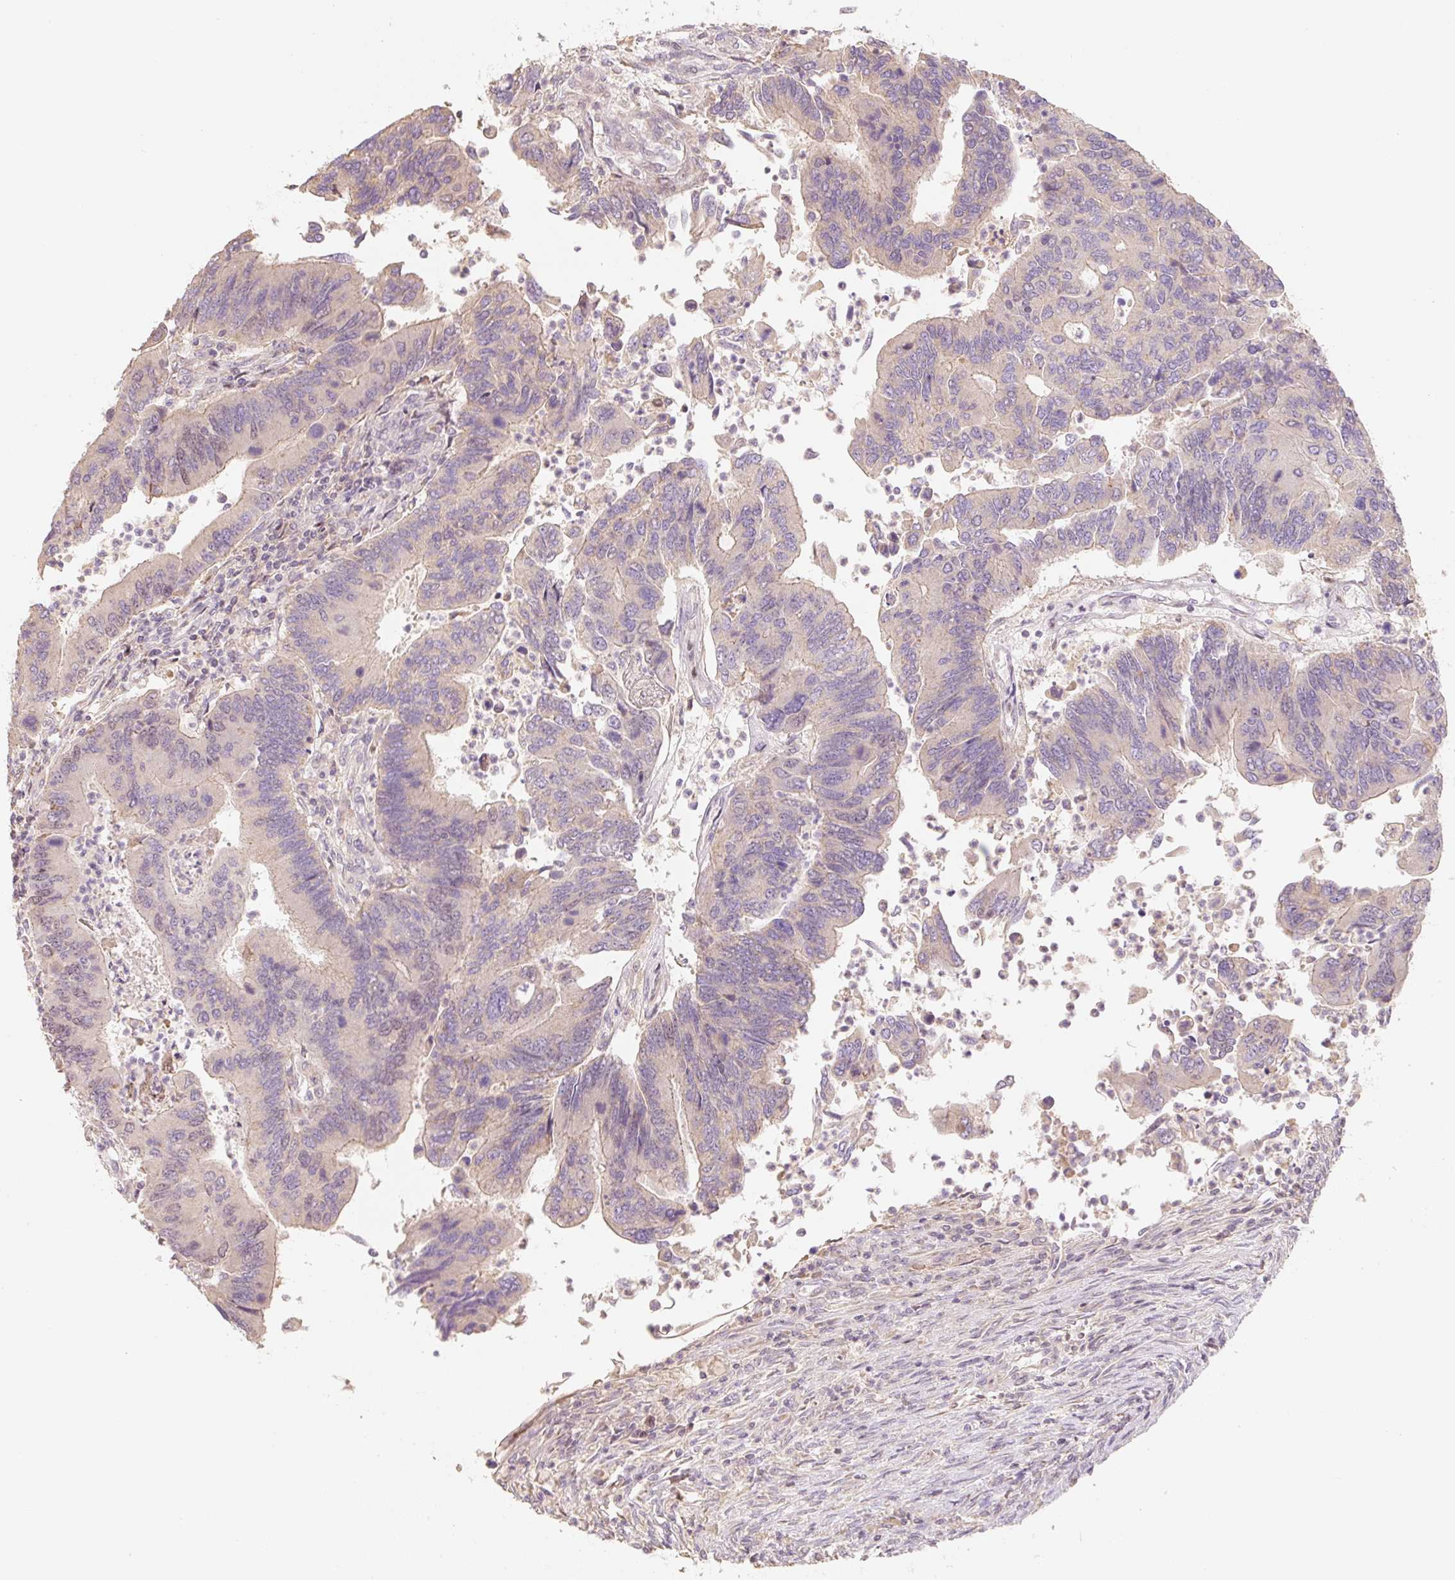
{"staining": {"intensity": "moderate", "quantity": "25%-75%", "location": "nuclear"}, "tissue": "colorectal cancer", "cell_type": "Tumor cells", "image_type": "cancer", "snomed": [{"axis": "morphology", "description": "Adenocarcinoma, NOS"}, {"axis": "topography", "description": "Colon"}], "caption": "The immunohistochemical stain shows moderate nuclear positivity in tumor cells of colorectal cancer (adenocarcinoma) tissue. (DAB = brown stain, brightfield microscopy at high magnification).", "gene": "MIA2", "patient": {"sex": "female", "age": 67}}